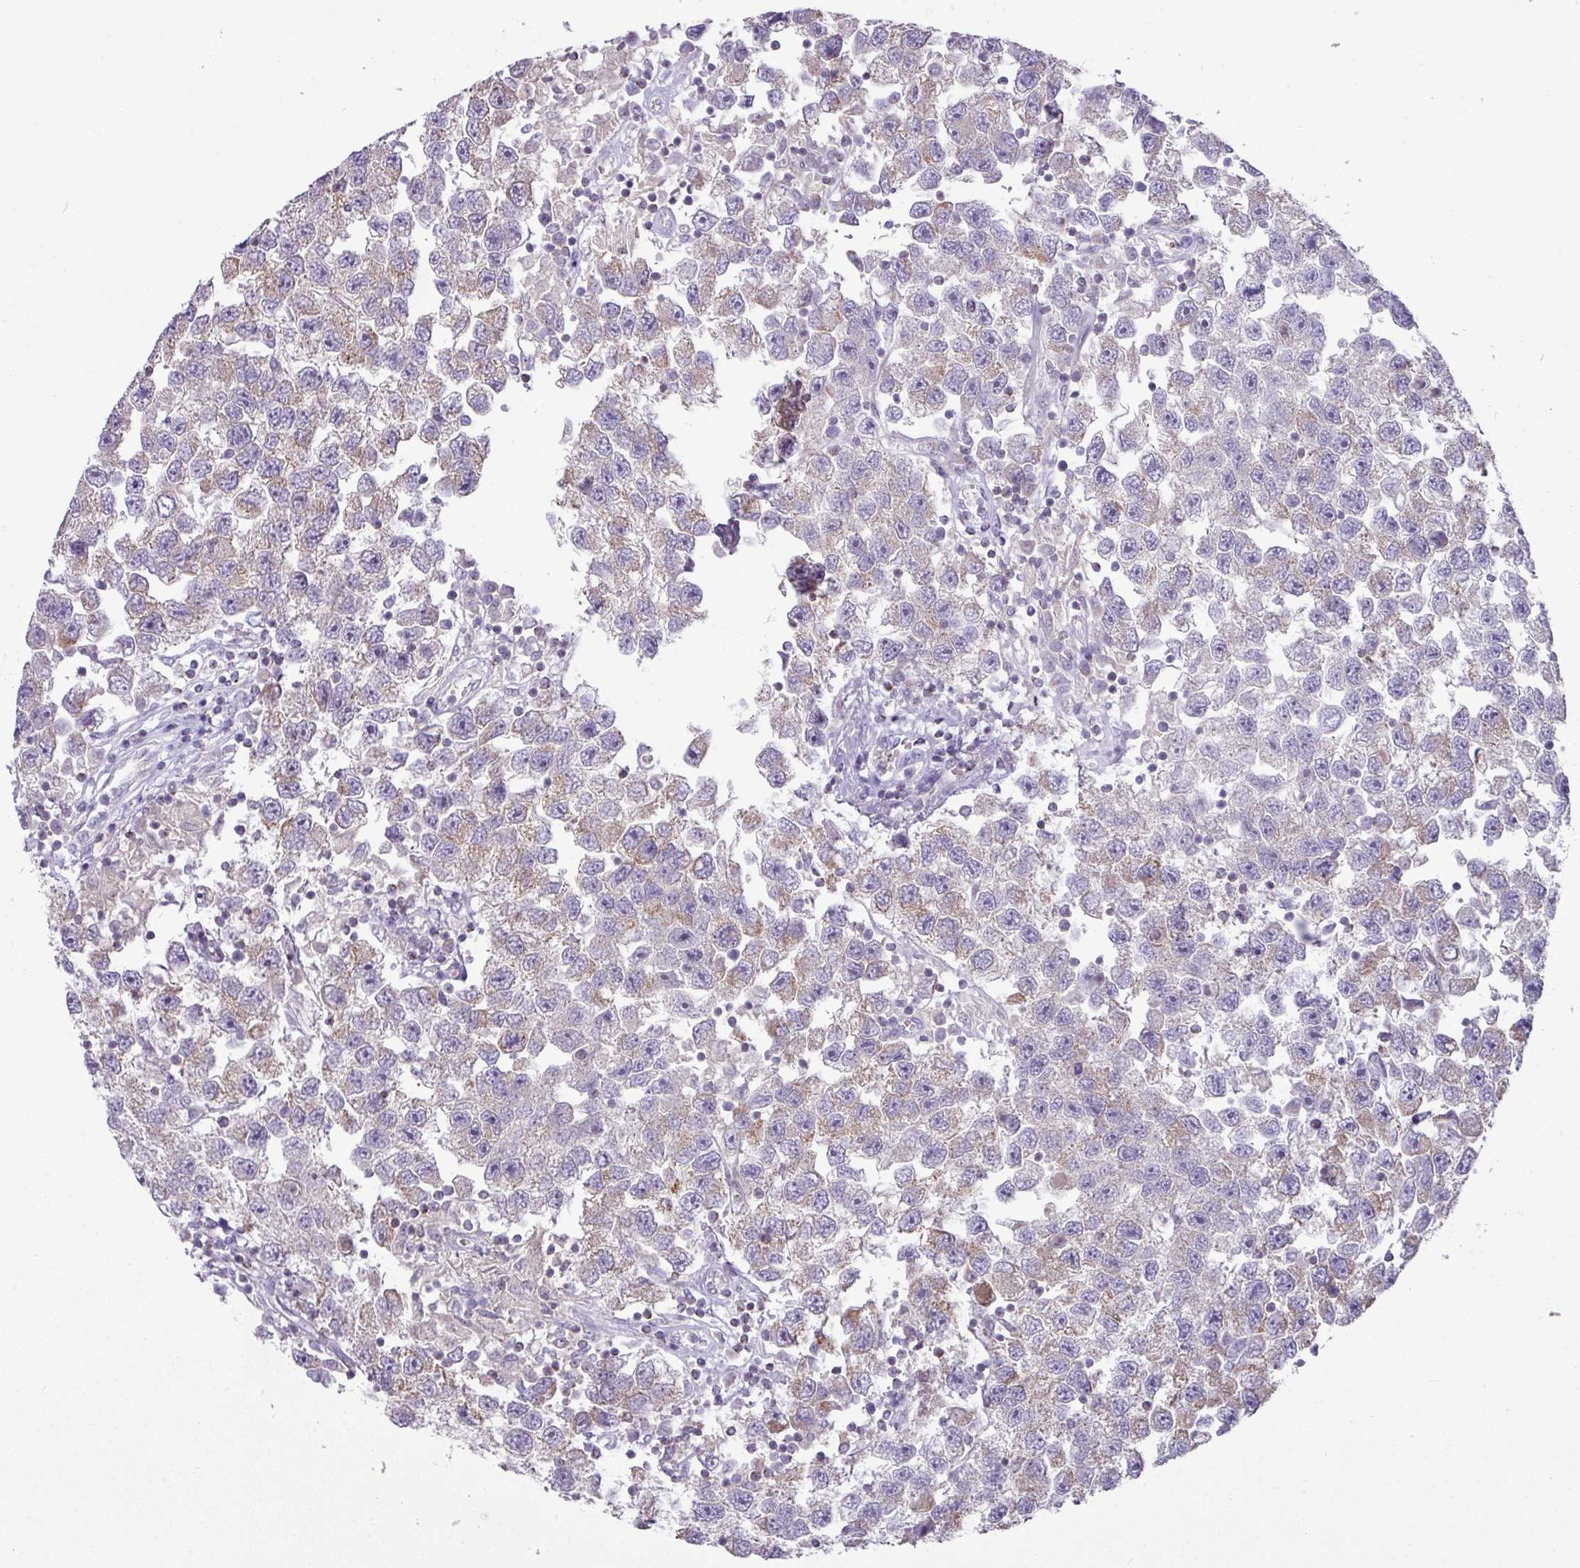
{"staining": {"intensity": "weak", "quantity": "25%-75%", "location": "cytoplasmic/membranous"}, "tissue": "testis cancer", "cell_type": "Tumor cells", "image_type": "cancer", "snomed": [{"axis": "morphology", "description": "Seminoma, NOS"}, {"axis": "topography", "description": "Testis"}], "caption": "Testis cancer tissue exhibits weak cytoplasmic/membranous expression in approximately 25%-75% of tumor cells", "gene": "TRAPPC1", "patient": {"sex": "male", "age": 26}}